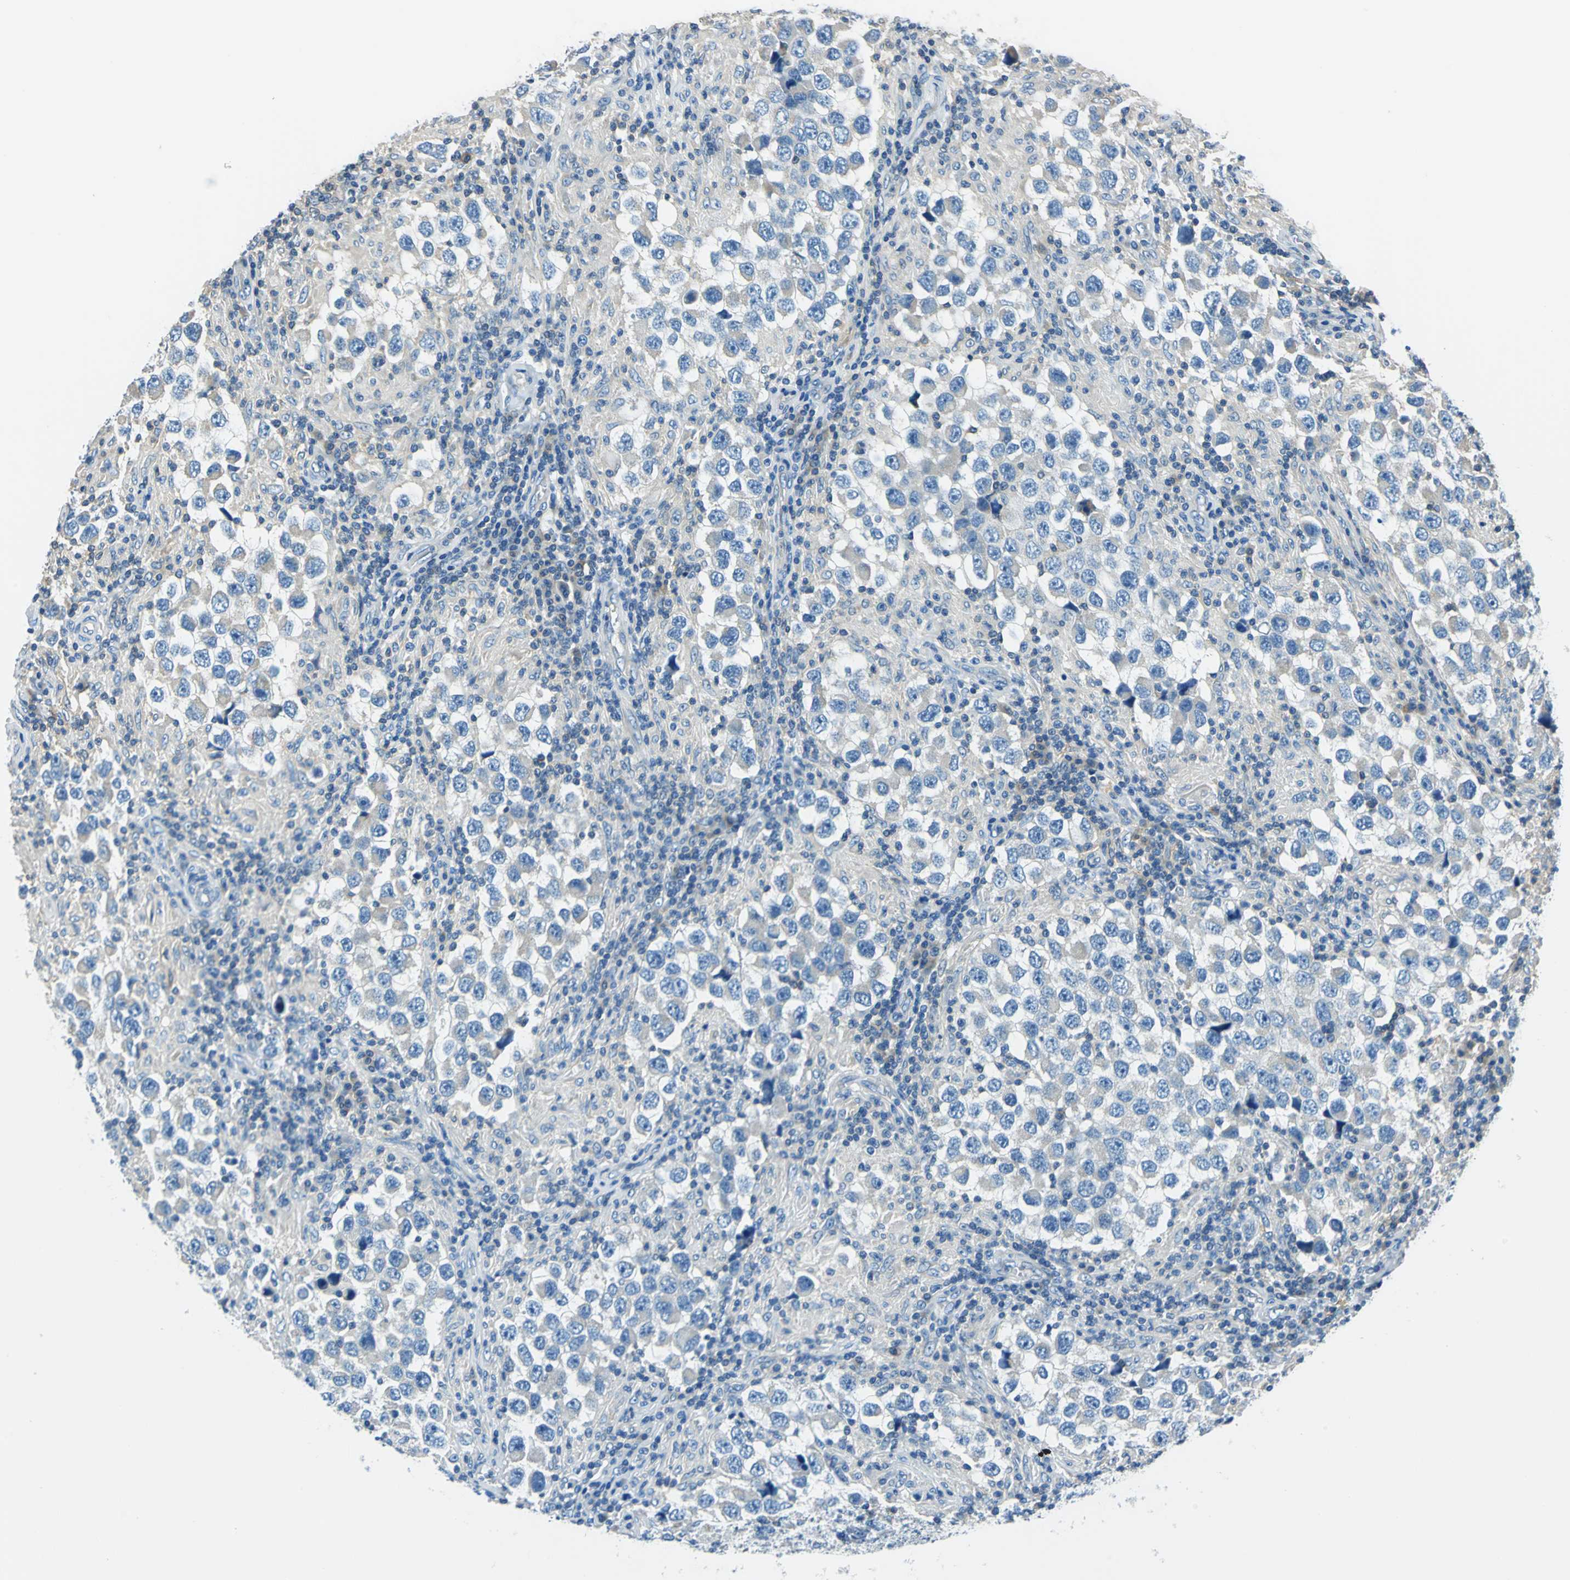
{"staining": {"intensity": "negative", "quantity": "none", "location": "none"}, "tissue": "testis cancer", "cell_type": "Tumor cells", "image_type": "cancer", "snomed": [{"axis": "morphology", "description": "Carcinoma, Embryonal, NOS"}, {"axis": "topography", "description": "Testis"}], "caption": "High magnification brightfield microscopy of embryonal carcinoma (testis) stained with DAB (brown) and counterstained with hematoxylin (blue): tumor cells show no significant positivity.", "gene": "CPA3", "patient": {"sex": "male", "age": 21}}